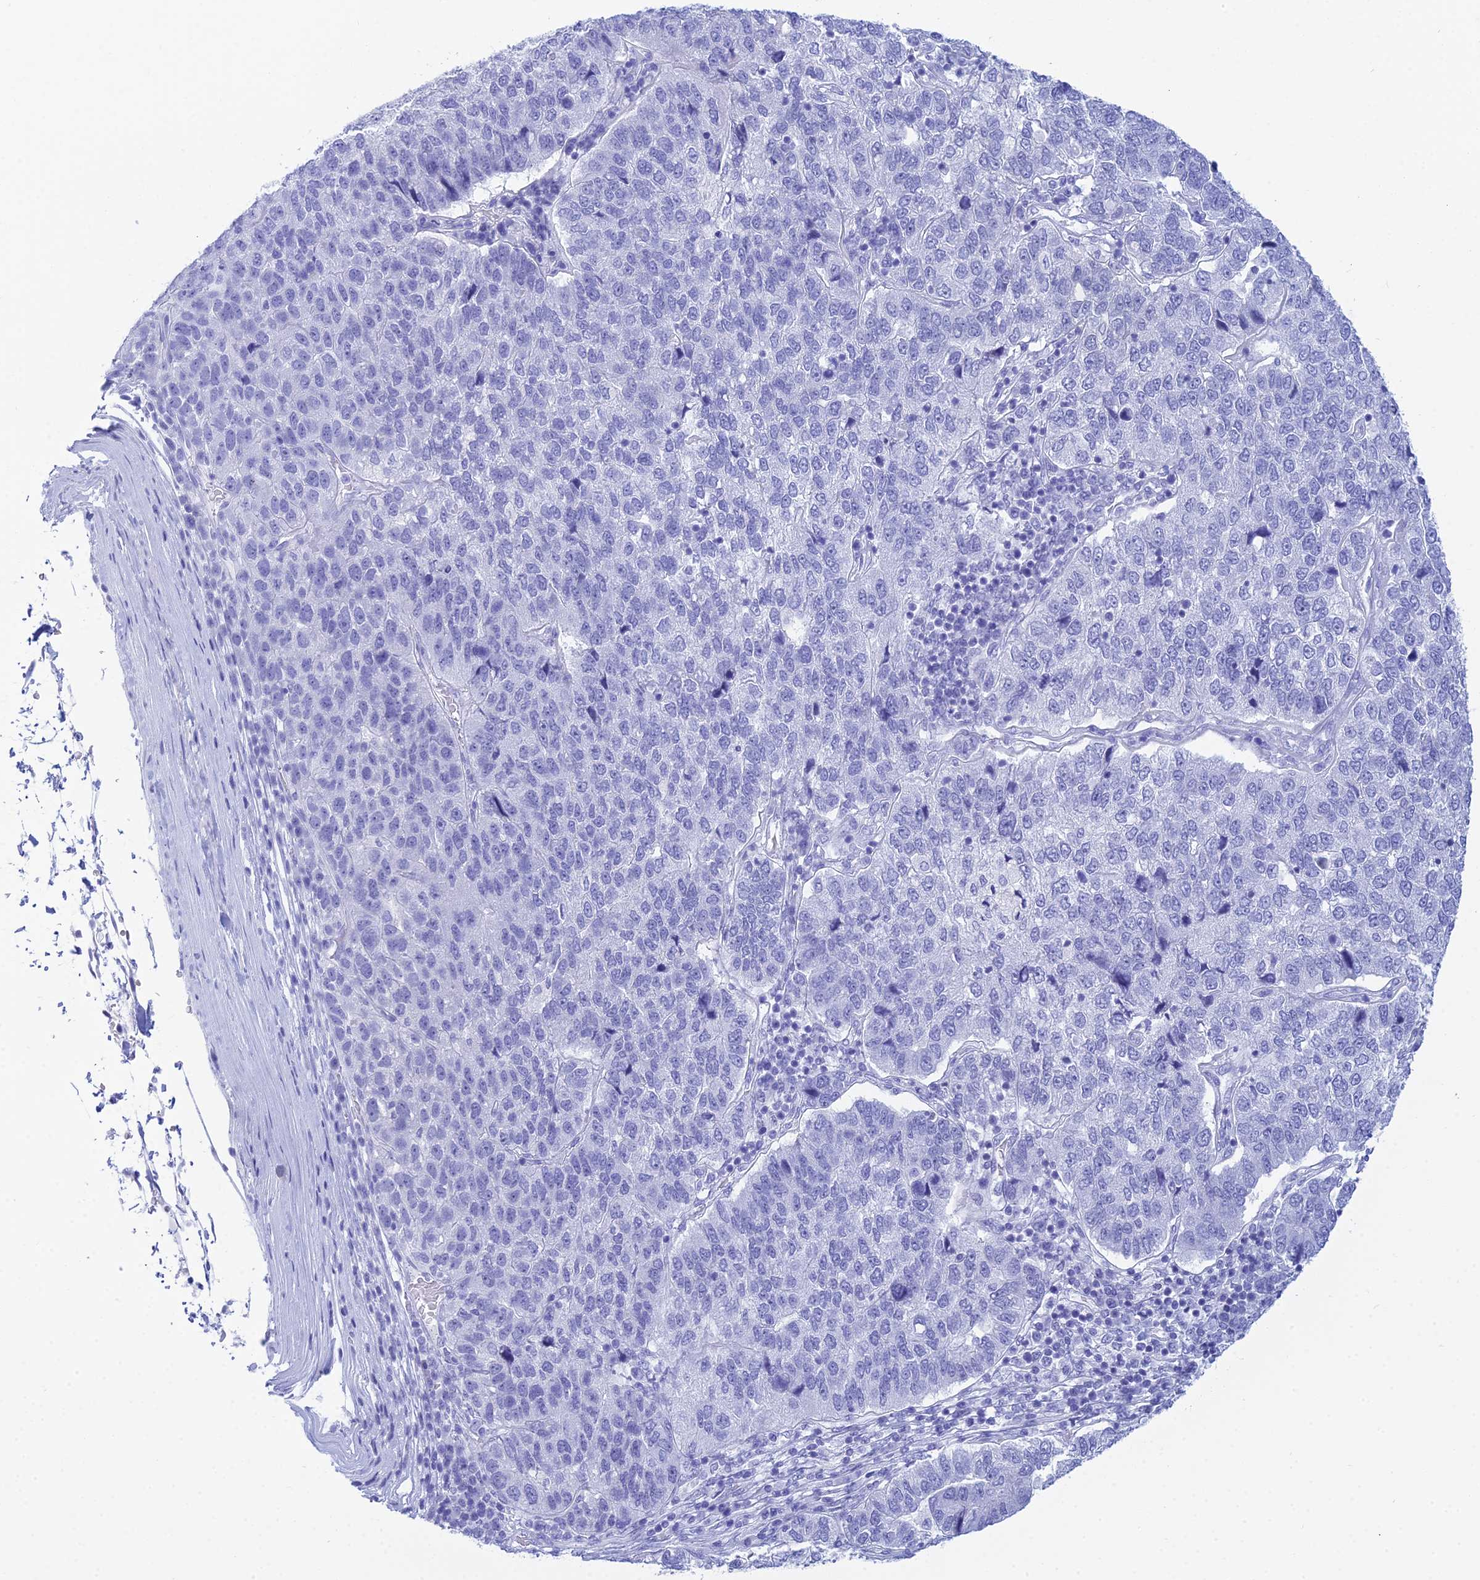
{"staining": {"intensity": "negative", "quantity": "none", "location": "none"}, "tissue": "pancreatic cancer", "cell_type": "Tumor cells", "image_type": "cancer", "snomed": [{"axis": "morphology", "description": "Adenocarcinoma, NOS"}, {"axis": "topography", "description": "Pancreas"}], "caption": "An immunohistochemistry (IHC) micrograph of pancreatic cancer is shown. There is no staining in tumor cells of pancreatic cancer.", "gene": "PATE4", "patient": {"sex": "female", "age": 61}}